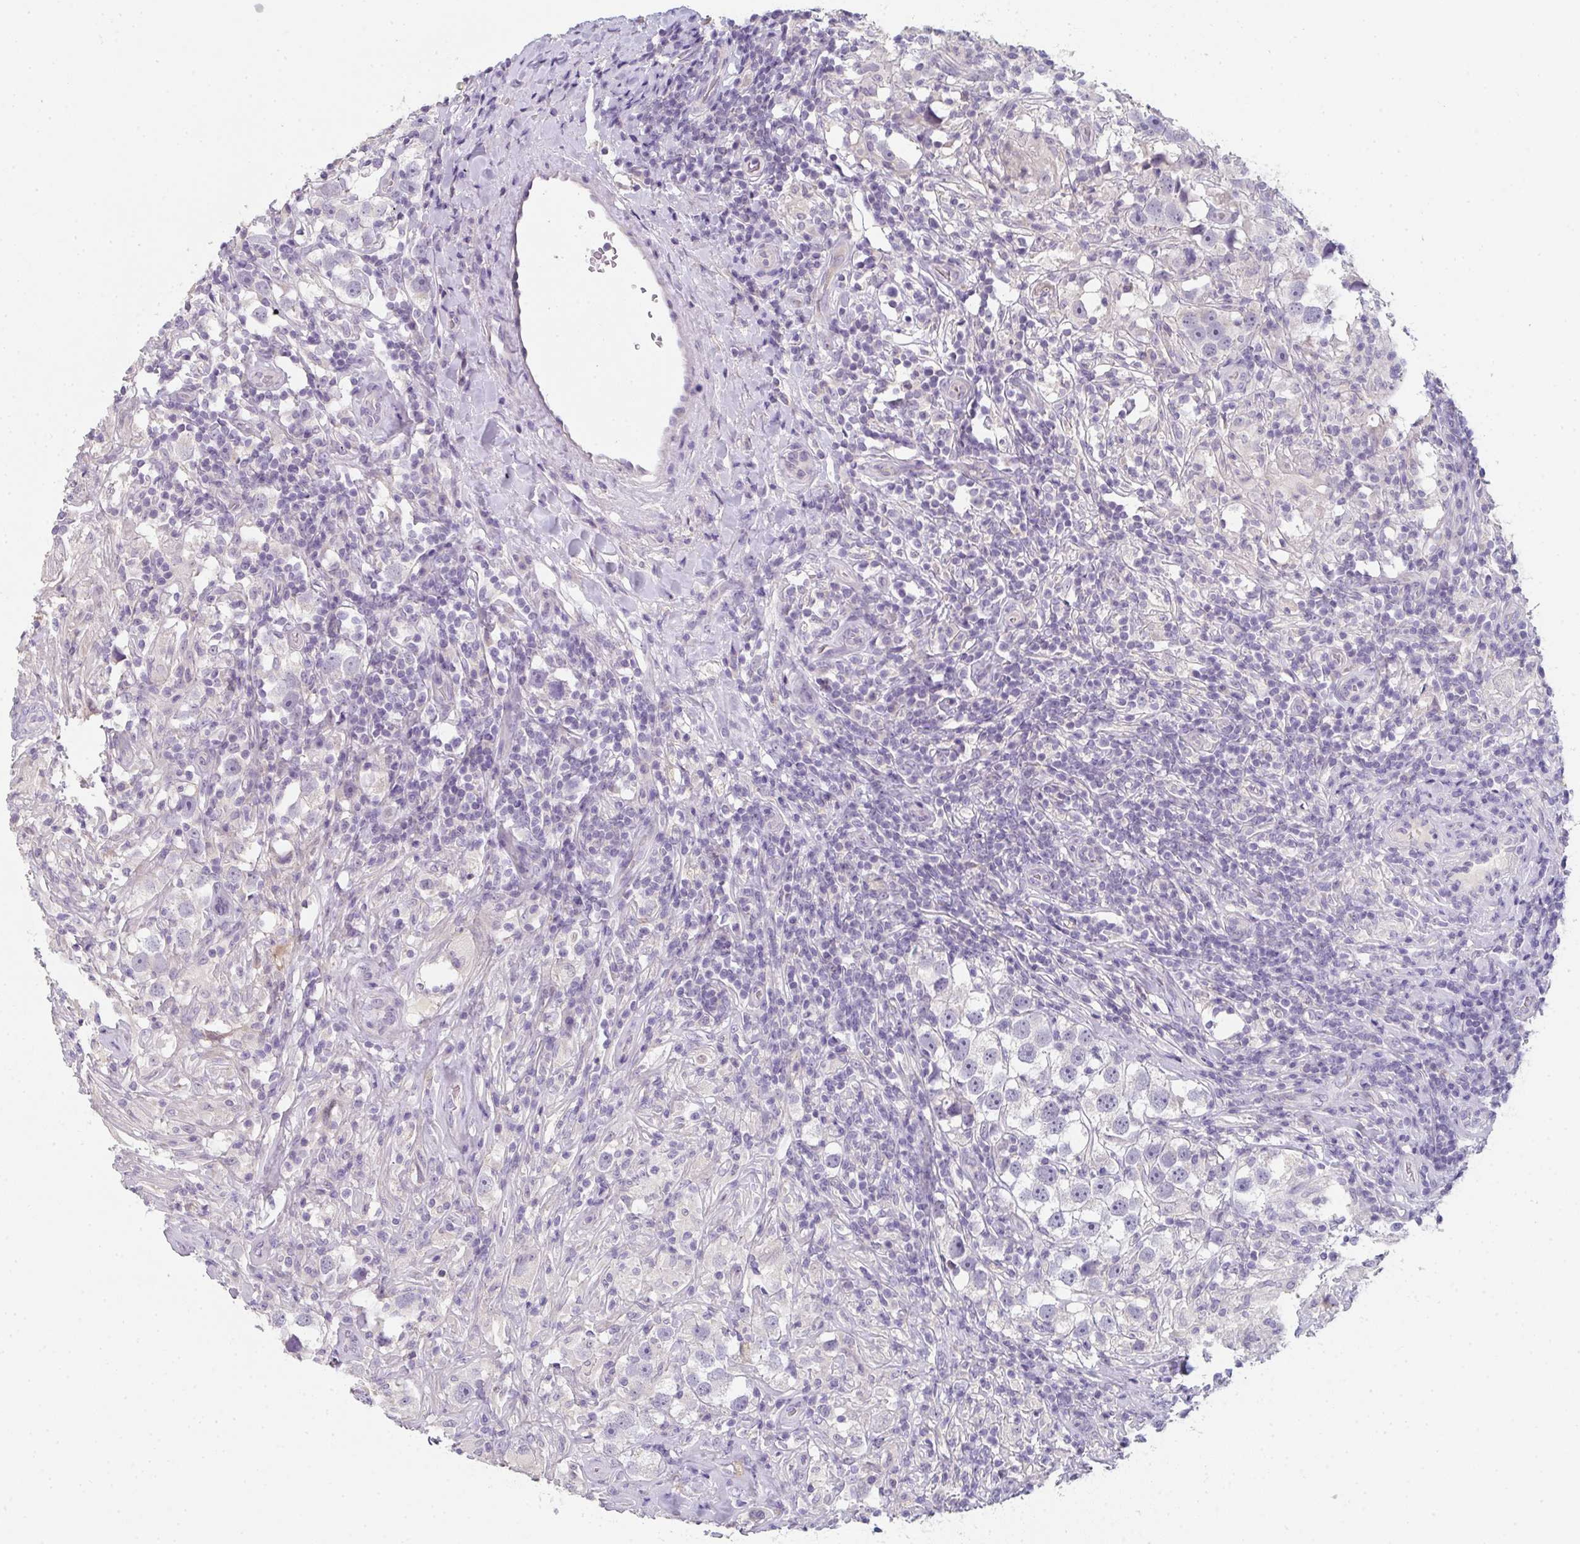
{"staining": {"intensity": "negative", "quantity": "none", "location": "none"}, "tissue": "testis cancer", "cell_type": "Tumor cells", "image_type": "cancer", "snomed": [{"axis": "morphology", "description": "Seminoma, NOS"}, {"axis": "topography", "description": "Testis"}], "caption": "Immunohistochemistry (IHC) image of neoplastic tissue: testis cancer stained with DAB (3,3'-diaminobenzidine) shows no significant protein staining in tumor cells.", "gene": "C1QTNF8", "patient": {"sex": "male", "age": 49}}